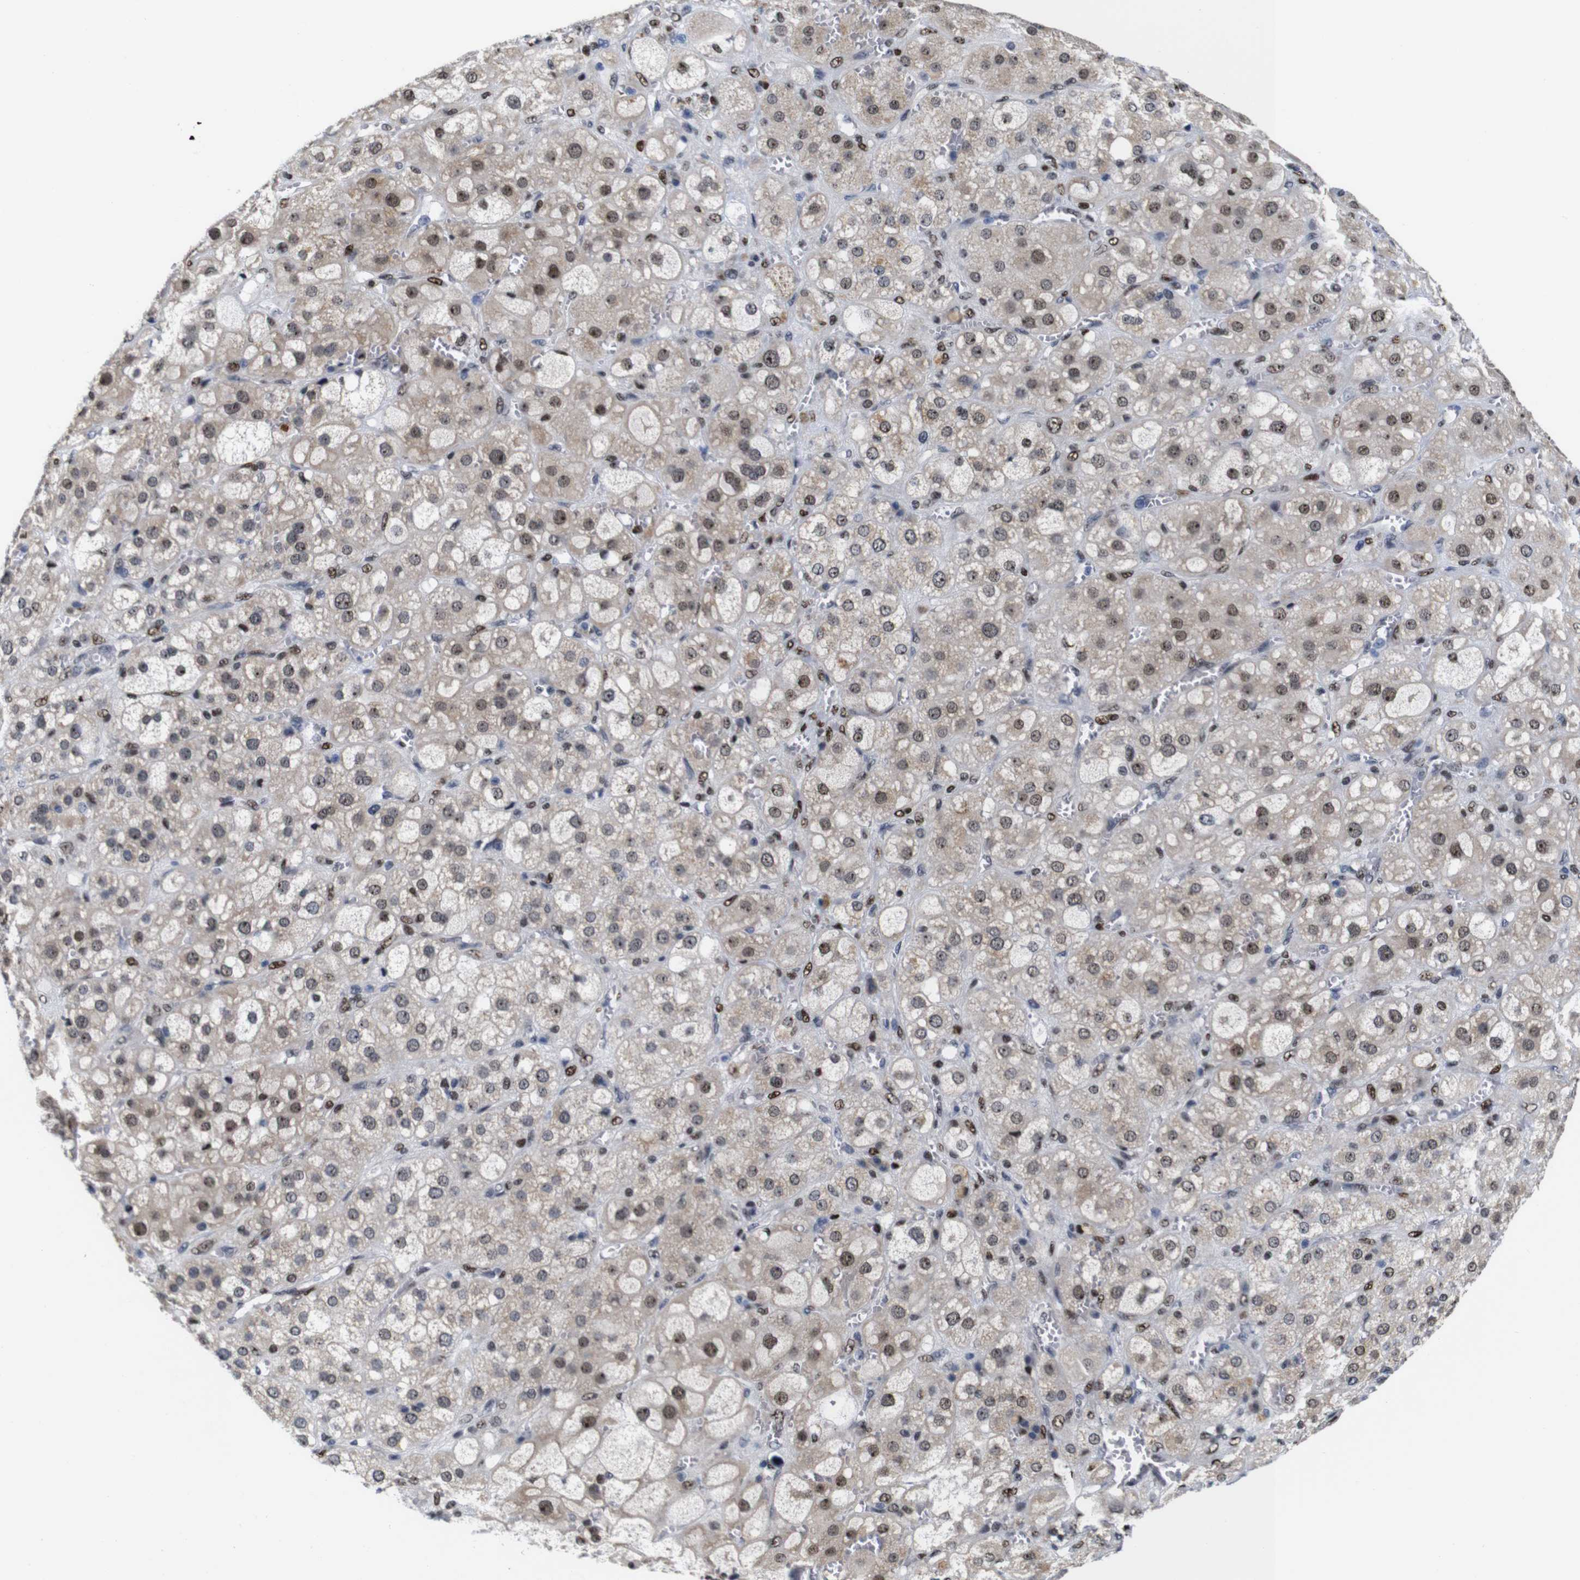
{"staining": {"intensity": "moderate", "quantity": "25%-75%", "location": "cytoplasmic/membranous,nuclear"}, "tissue": "adrenal gland", "cell_type": "Glandular cells", "image_type": "normal", "snomed": [{"axis": "morphology", "description": "Normal tissue, NOS"}, {"axis": "topography", "description": "Adrenal gland"}], "caption": "About 25%-75% of glandular cells in normal human adrenal gland display moderate cytoplasmic/membranous,nuclear protein positivity as visualized by brown immunohistochemical staining.", "gene": "GATA6", "patient": {"sex": "female", "age": 47}}